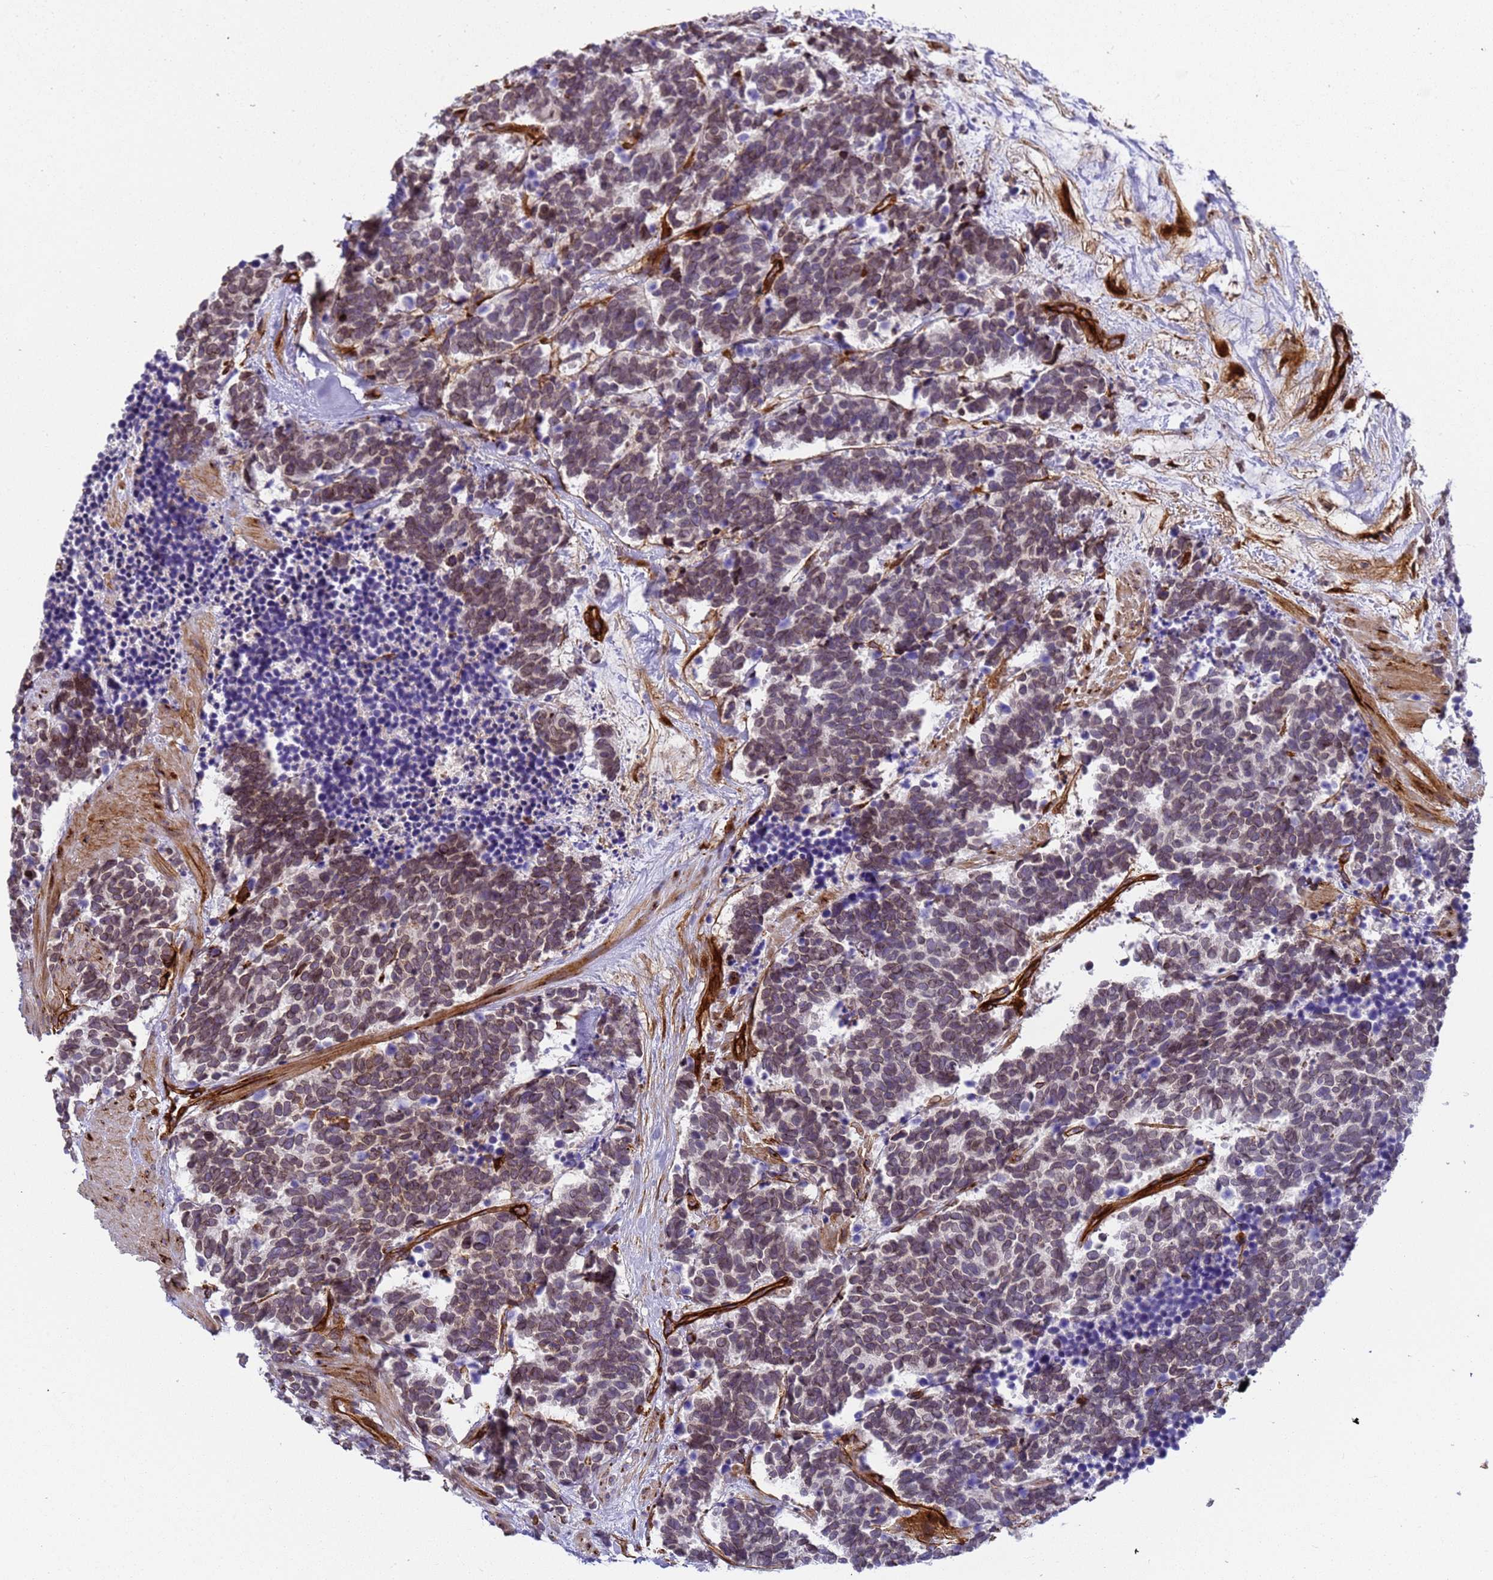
{"staining": {"intensity": "weak", "quantity": "<25%", "location": "cytoplasmic/membranous,nuclear"}, "tissue": "carcinoid", "cell_type": "Tumor cells", "image_type": "cancer", "snomed": [{"axis": "morphology", "description": "Carcinoma, NOS"}, {"axis": "morphology", "description": "Carcinoid, malignant, NOS"}, {"axis": "topography", "description": "Prostate"}], "caption": "Immunohistochemistry (IHC) image of carcinoid stained for a protein (brown), which reveals no staining in tumor cells. (DAB immunohistochemistry visualized using brightfield microscopy, high magnification).", "gene": "IGFBP7", "patient": {"sex": "male", "age": 57}}